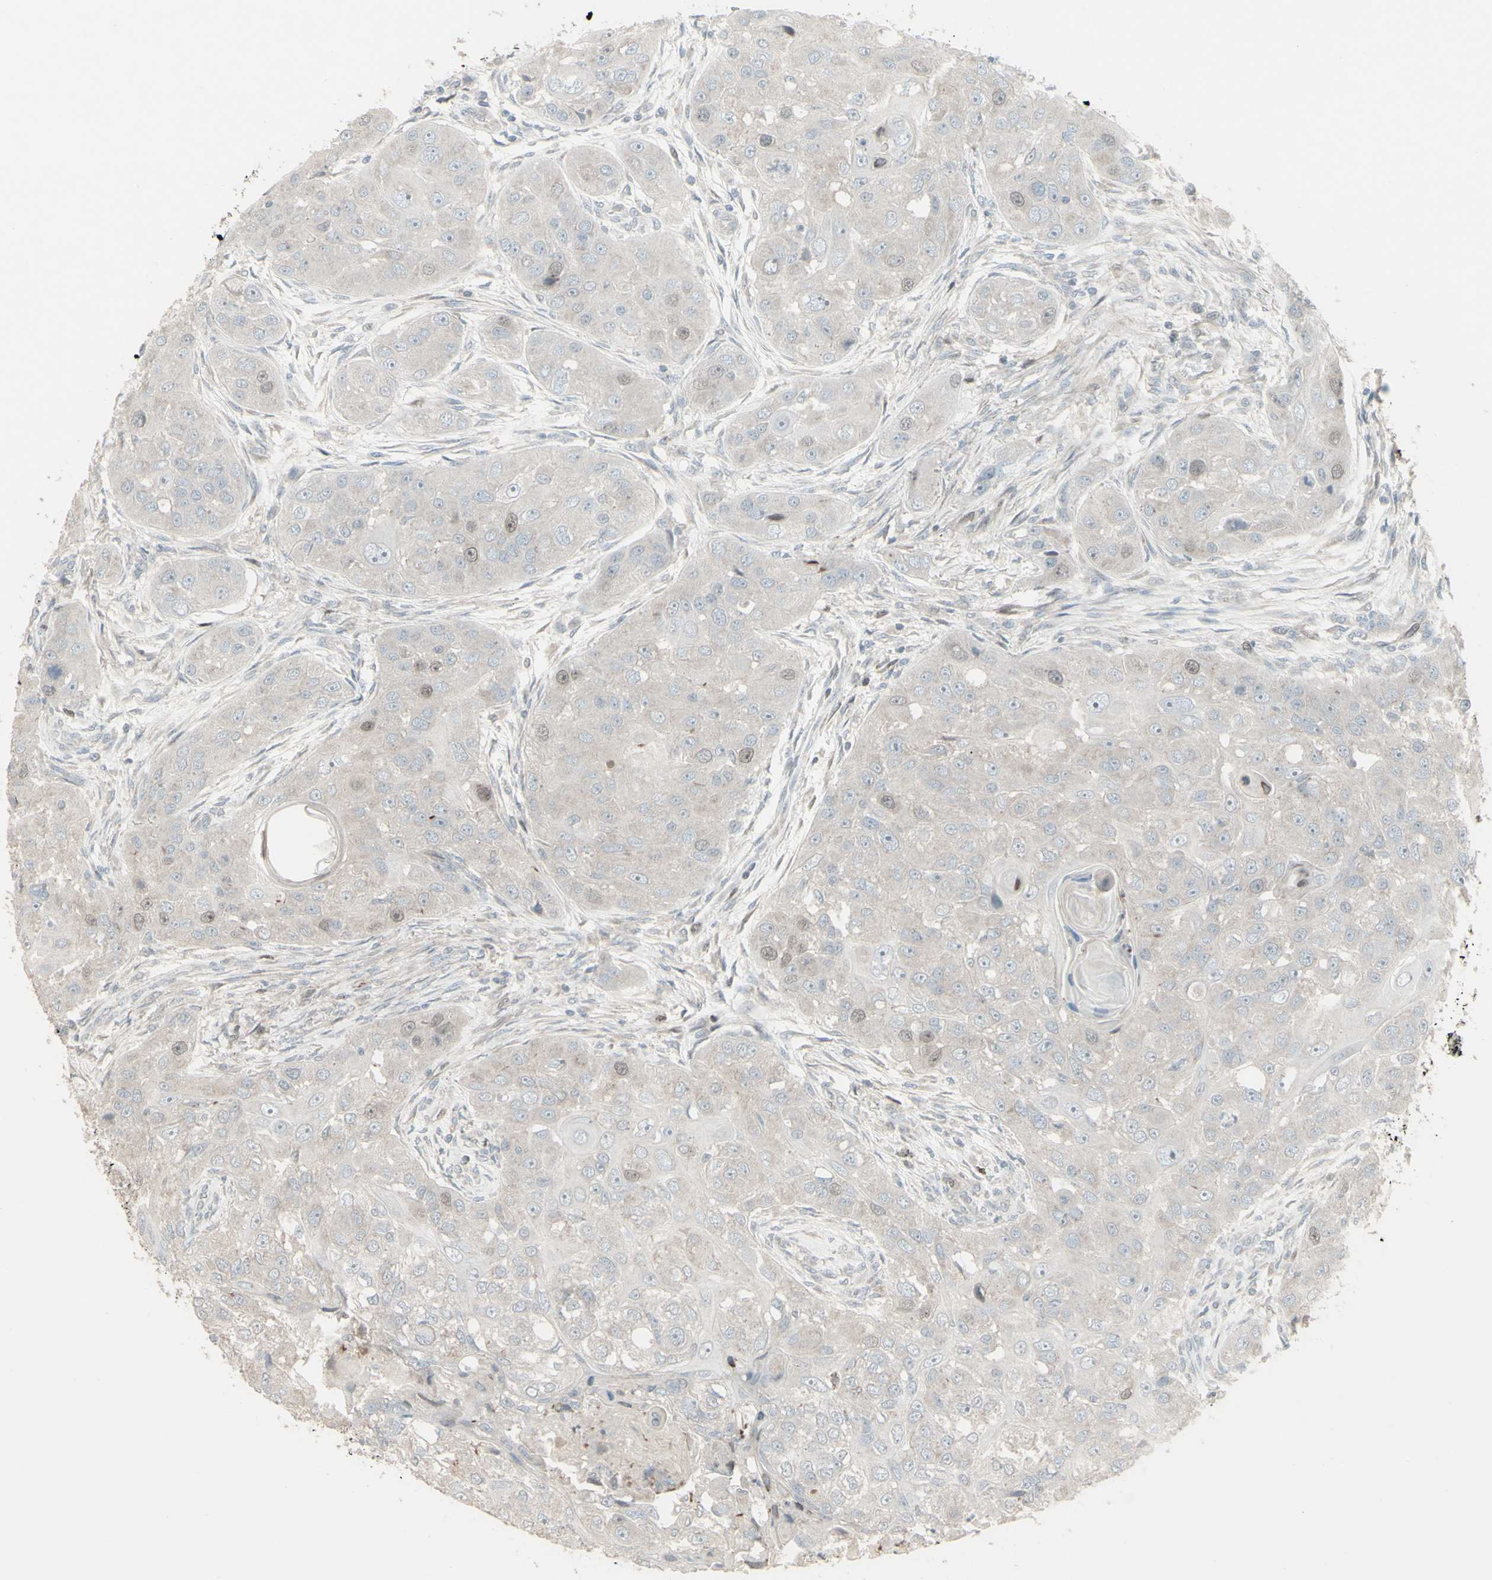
{"staining": {"intensity": "weak", "quantity": "<25%", "location": "nuclear"}, "tissue": "head and neck cancer", "cell_type": "Tumor cells", "image_type": "cancer", "snomed": [{"axis": "morphology", "description": "Normal tissue, NOS"}, {"axis": "morphology", "description": "Squamous cell carcinoma, NOS"}, {"axis": "topography", "description": "Skeletal muscle"}, {"axis": "topography", "description": "Head-Neck"}], "caption": "Squamous cell carcinoma (head and neck) was stained to show a protein in brown. There is no significant expression in tumor cells.", "gene": "GMNN", "patient": {"sex": "male", "age": 51}}